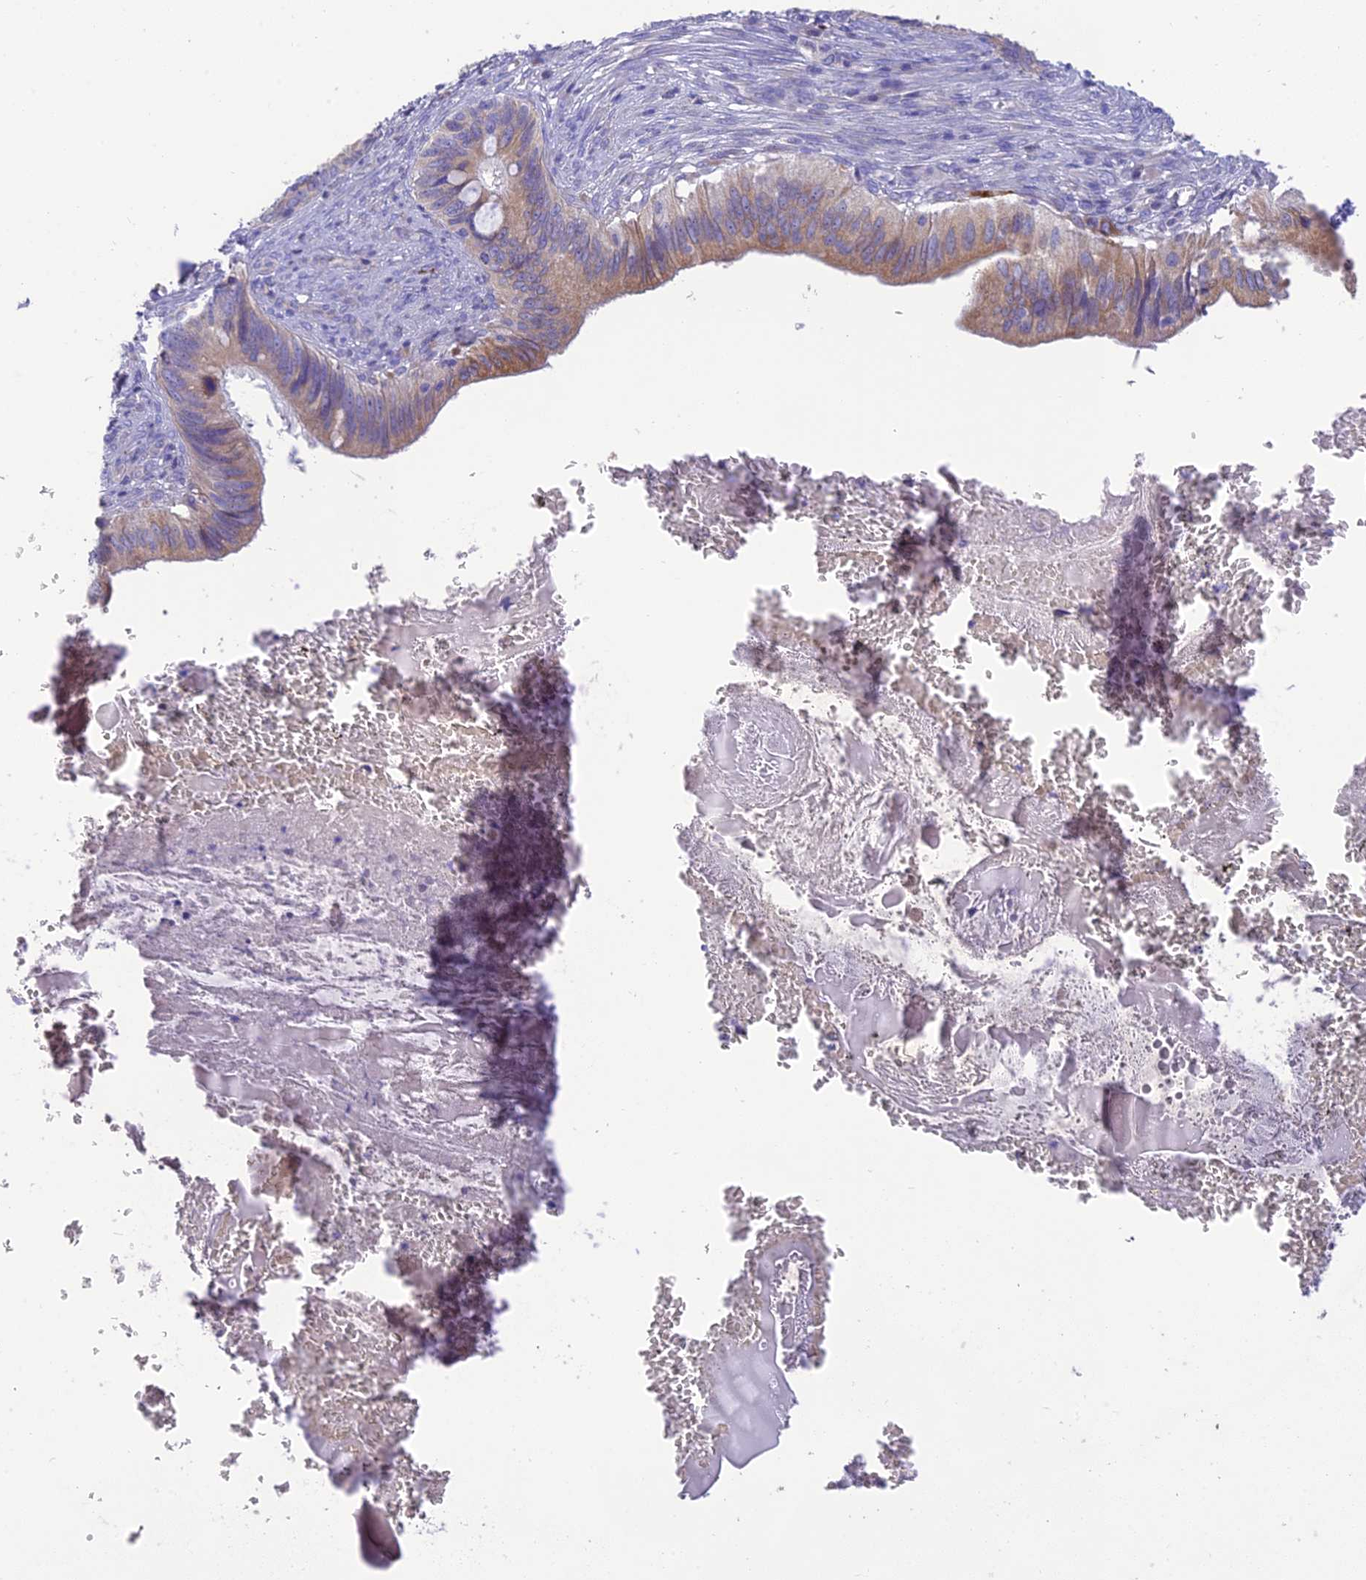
{"staining": {"intensity": "moderate", "quantity": "25%-75%", "location": "cytoplasmic/membranous"}, "tissue": "cervical cancer", "cell_type": "Tumor cells", "image_type": "cancer", "snomed": [{"axis": "morphology", "description": "Adenocarcinoma, NOS"}, {"axis": "topography", "description": "Cervix"}], "caption": "High-magnification brightfield microscopy of adenocarcinoma (cervical) stained with DAB (brown) and counterstained with hematoxylin (blue). tumor cells exhibit moderate cytoplasmic/membranous positivity is present in about25%-75% of cells.", "gene": "HSD17B2", "patient": {"sex": "female", "age": 42}}